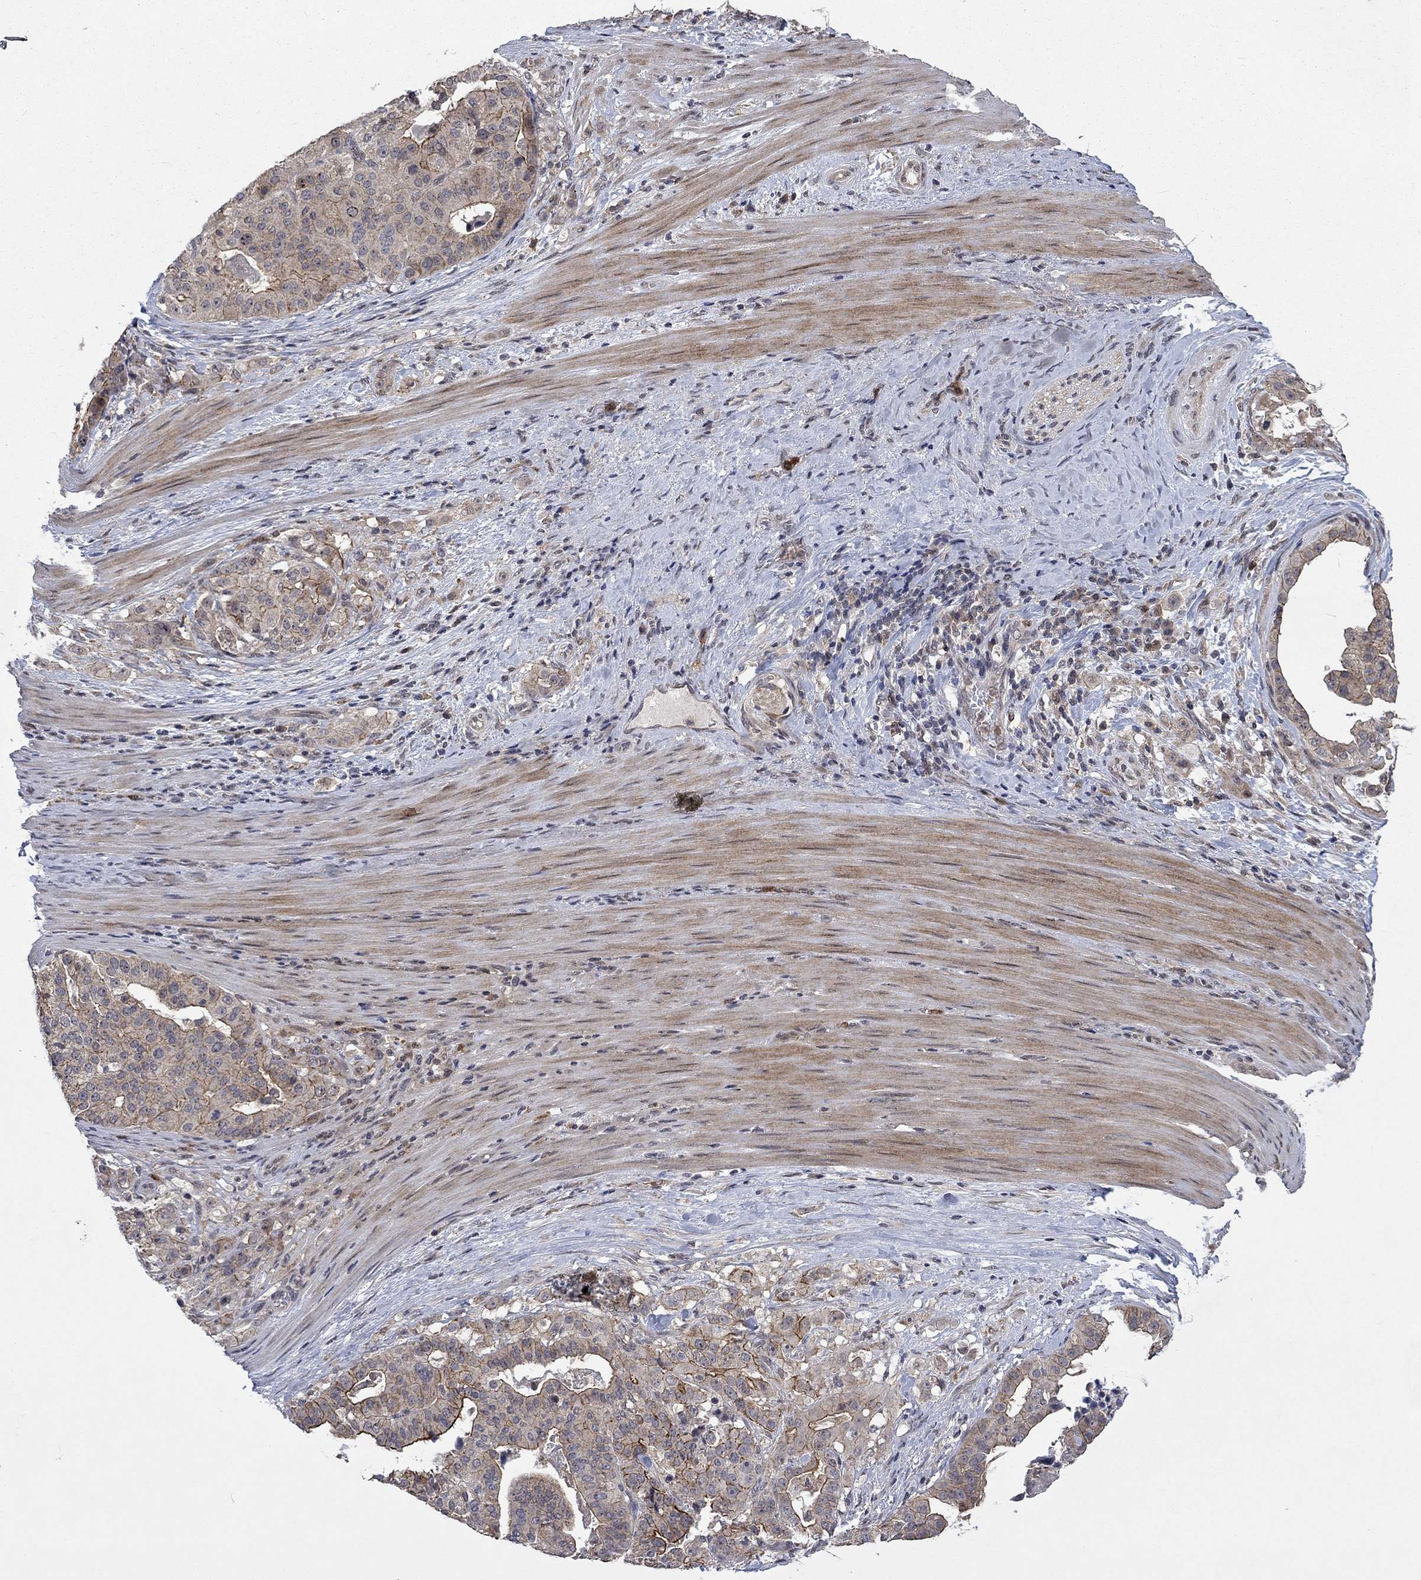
{"staining": {"intensity": "moderate", "quantity": "<25%", "location": "cytoplasmic/membranous"}, "tissue": "stomach cancer", "cell_type": "Tumor cells", "image_type": "cancer", "snomed": [{"axis": "morphology", "description": "Adenocarcinoma, NOS"}, {"axis": "topography", "description": "Stomach"}], "caption": "A high-resolution photomicrograph shows IHC staining of stomach cancer, which displays moderate cytoplasmic/membranous positivity in about <25% of tumor cells. (DAB IHC with brightfield microscopy, high magnification).", "gene": "PPP1R9A", "patient": {"sex": "male", "age": 48}}